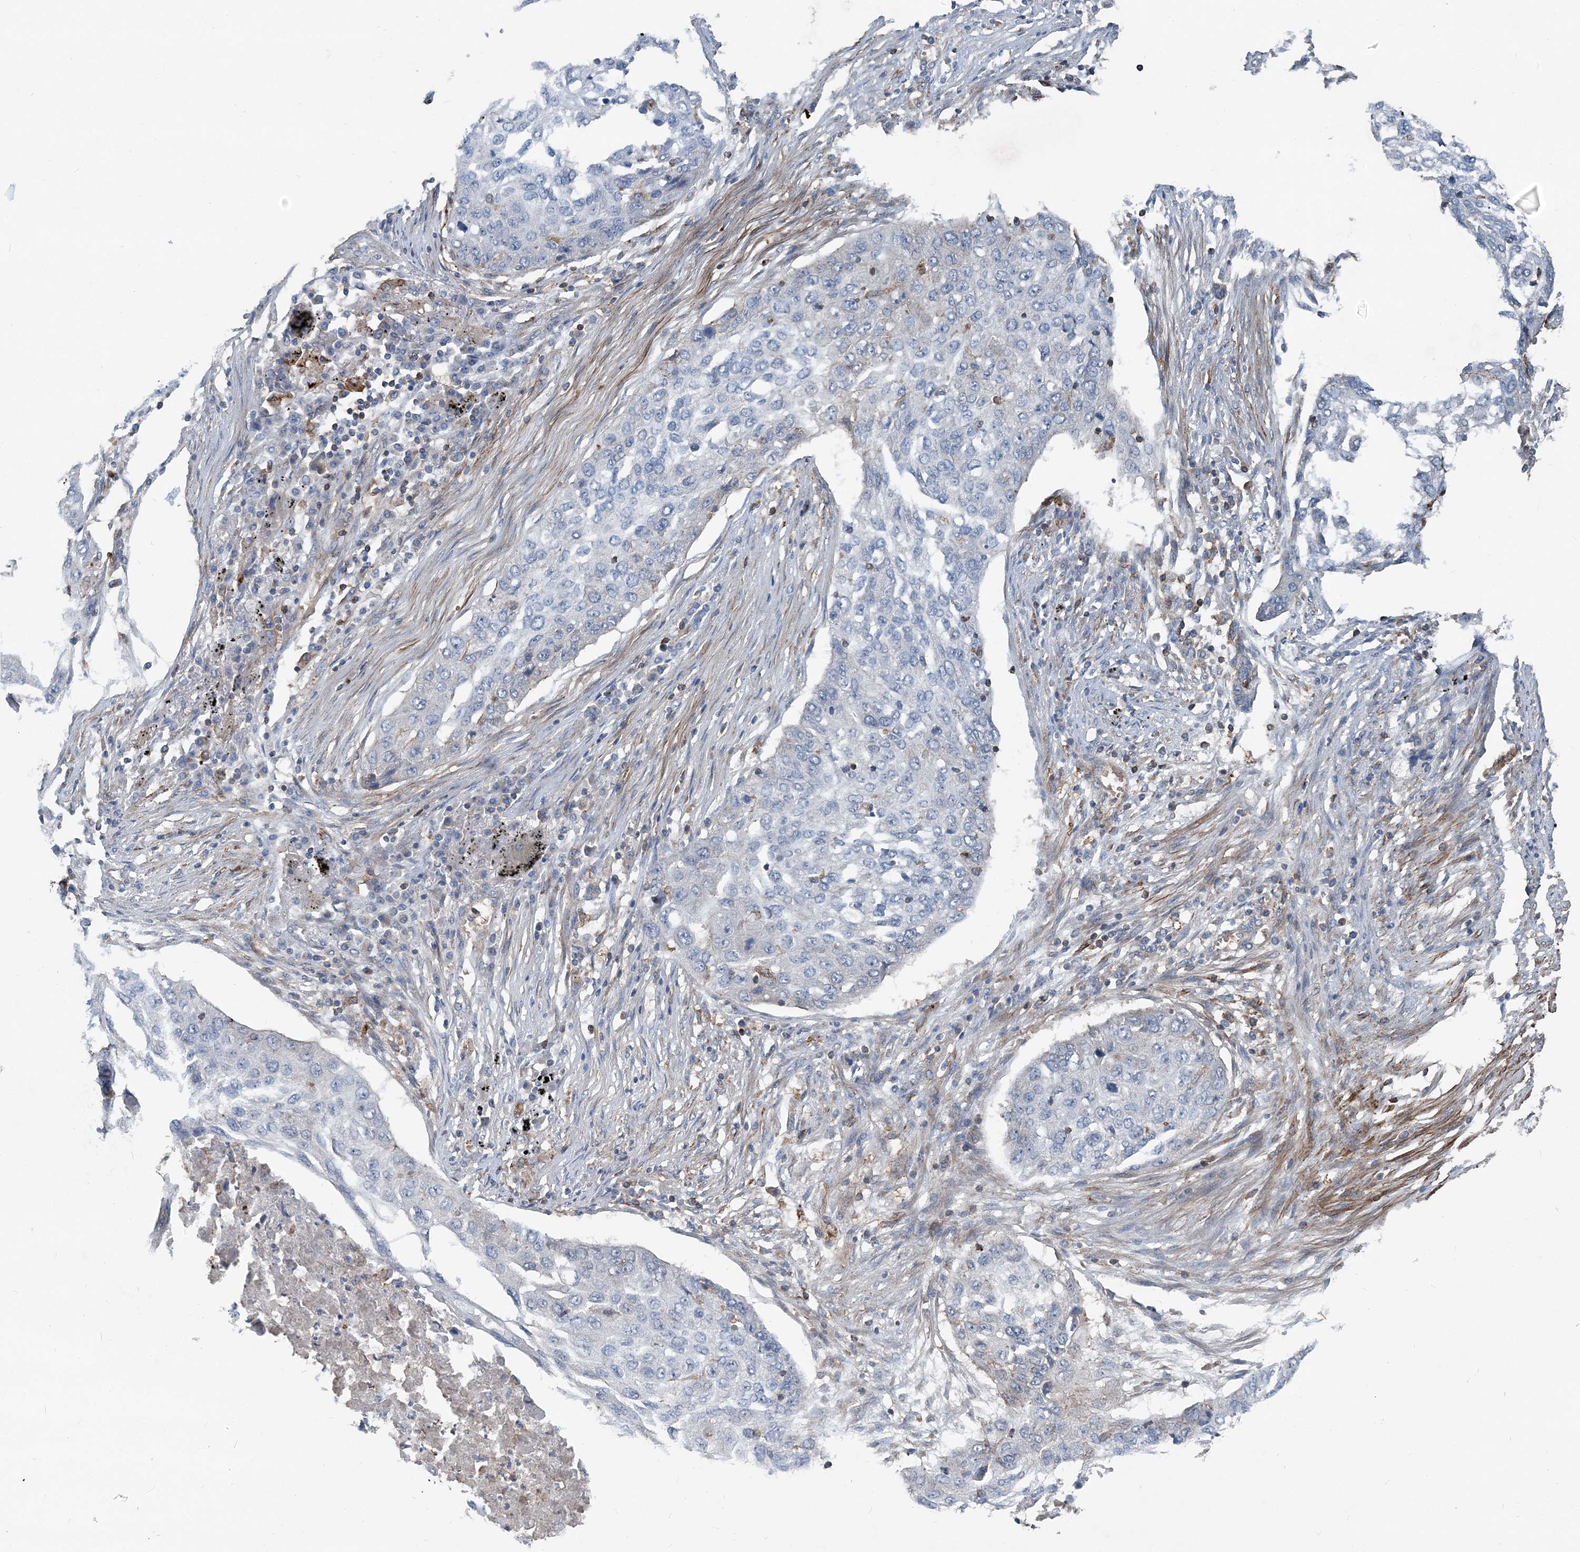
{"staining": {"intensity": "negative", "quantity": "none", "location": "none"}, "tissue": "lung cancer", "cell_type": "Tumor cells", "image_type": "cancer", "snomed": [{"axis": "morphology", "description": "Squamous cell carcinoma, NOS"}, {"axis": "topography", "description": "Lung"}], "caption": "A high-resolution histopathology image shows immunohistochemistry (IHC) staining of lung cancer (squamous cell carcinoma), which exhibits no significant staining in tumor cells.", "gene": "DGUOK", "patient": {"sex": "female", "age": 63}}